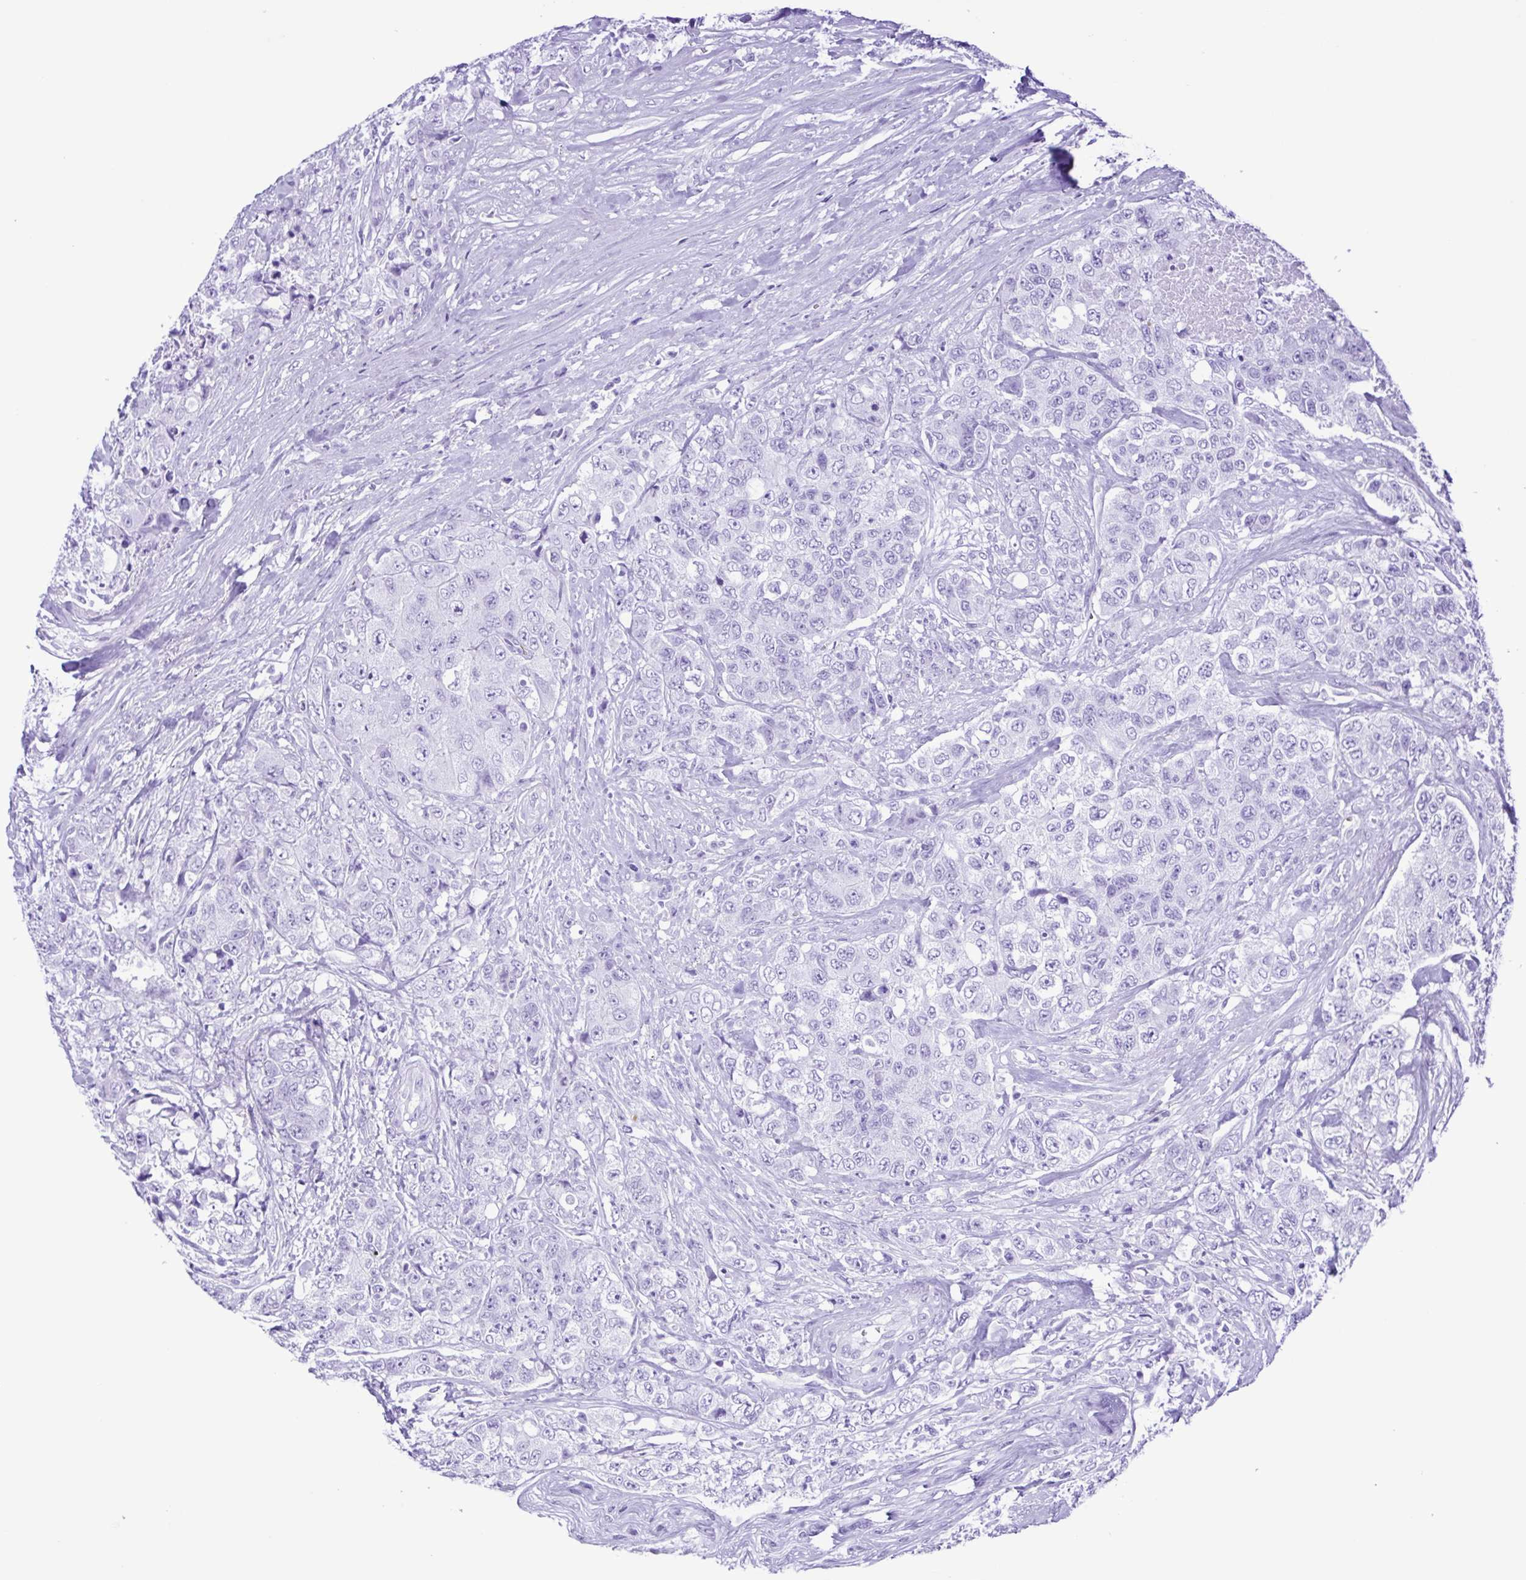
{"staining": {"intensity": "negative", "quantity": "none", "location": "none"}, "tissue": "urothelial cancer", "cell_type": "Tumor cells", "image_type": "cancer", "snomed": [{"axis": "morphology", "description": "Urothelial carcinoma, High grade"}, {"axis": "topography", "description": "Urinary bladder"}], "caption": "An immunohistochemistry (IHC) photomicrograph of urothelial carcinoma (high-grade) is shown. There is no staining in tumor cells of urothelial carcinoma (high-grade). (DAB (3,3'-diaminobenzidine) IHC, high magnification).", "gene": "SYT1", "patient": {"sex": "female", "age": 78}}